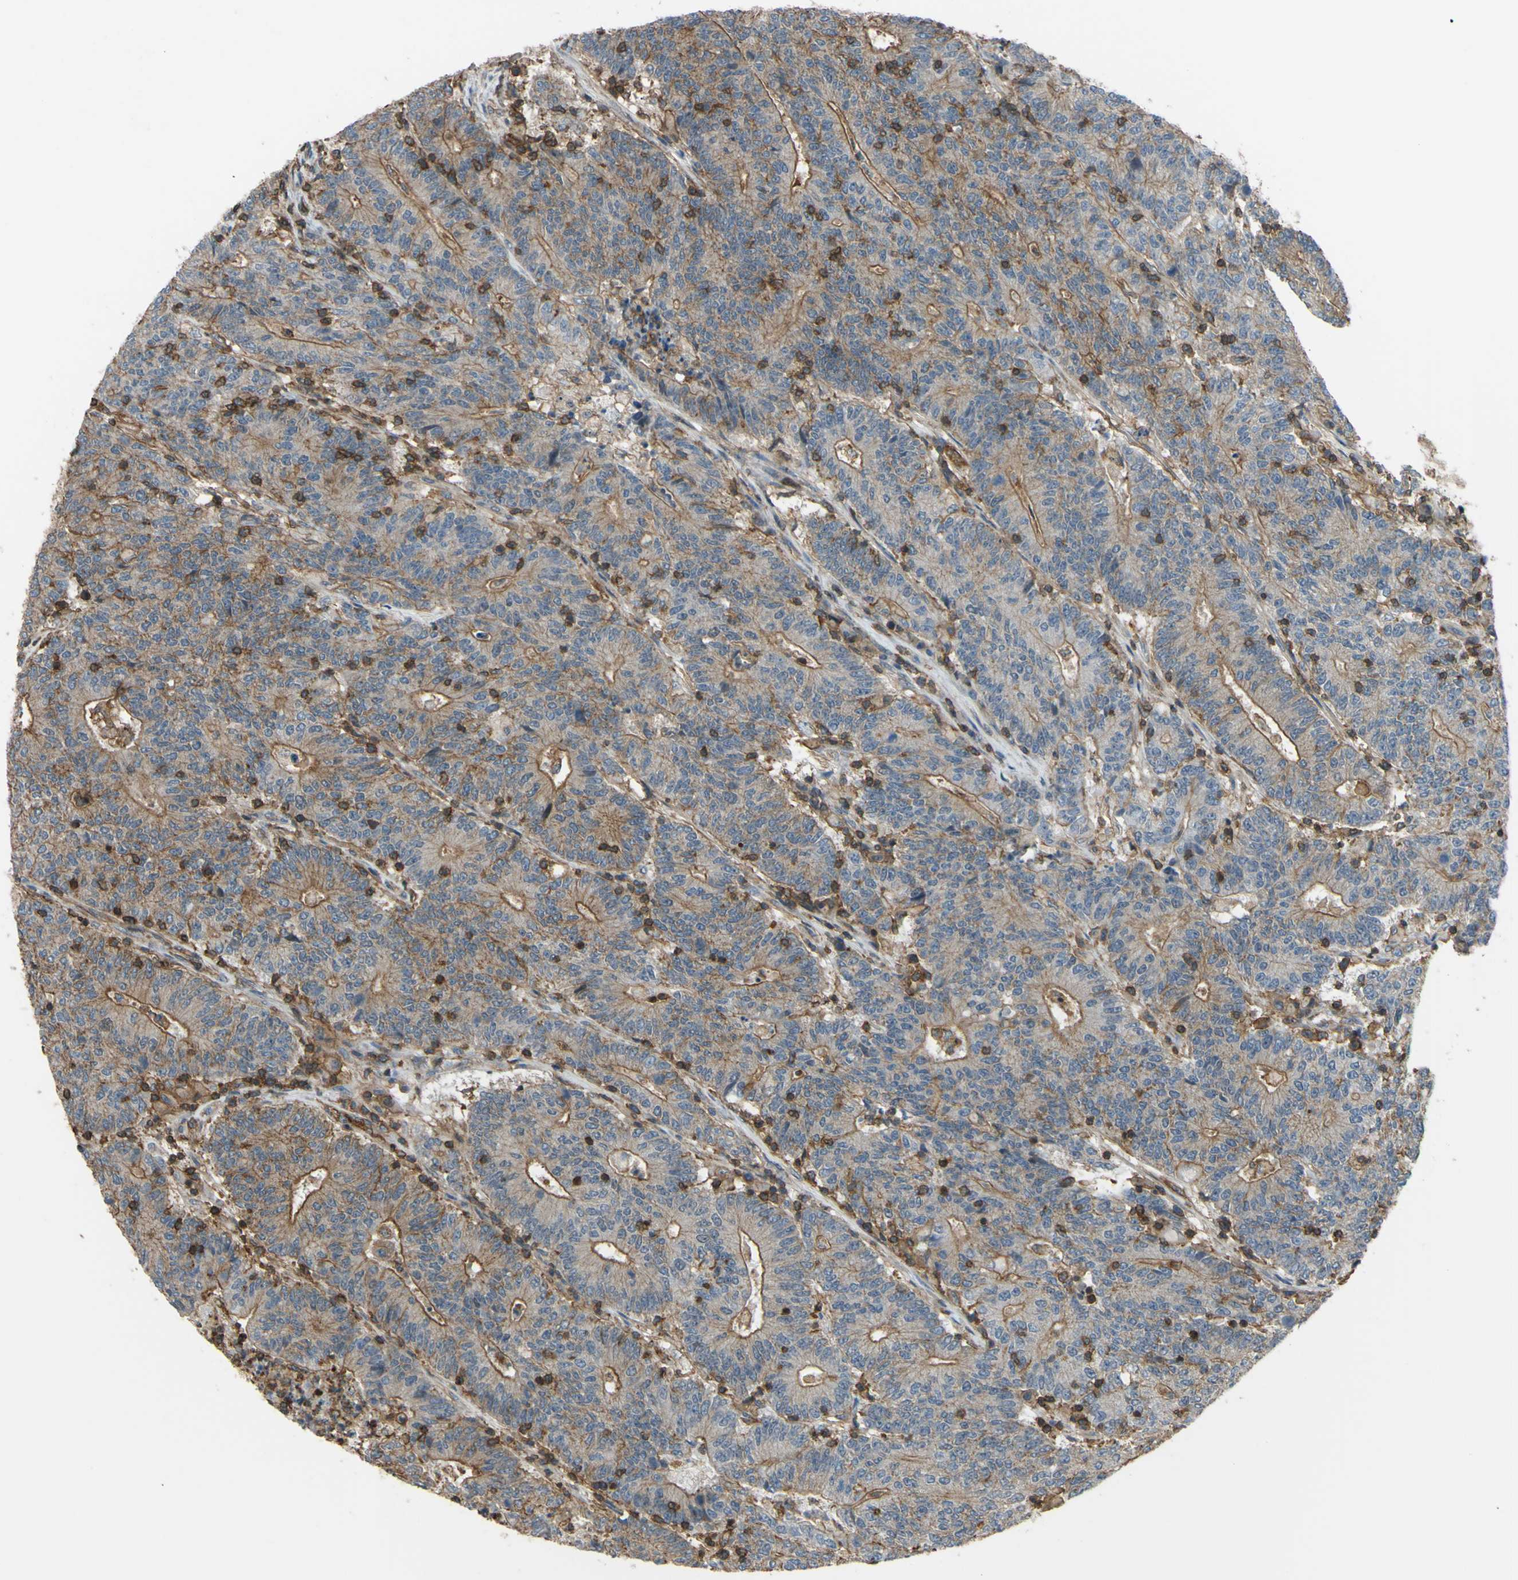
{"staining": {"intensity": "moderate", "quantity": ">75%", "location": "cytoplasmic/membranous"}, "tissue": "colorectal cancer", "cell_type": "Tumor cells", "image_type": "cancer", "snomed": [{"axis": "morphology", "description": "Normal tissue, NOS"}, {"axis": "morphology", "description": "Adenocarcinoma, NOS"}, {"axis": "topography", "description": "Colon"}], "caption": "Immunohistochemical staining of colorectal cancer reveals medium levels of moderate cytoplasmic/membranous protein expression in about >75% of tumor cells. Using DAB (3,3'-diaminobenzidine) (brown) and hematoxylin (blue) stains, captured at high magnification using brightfield microscopy.", "gene": "ADD3", "patient": {"sex": "female", "age": 75}}